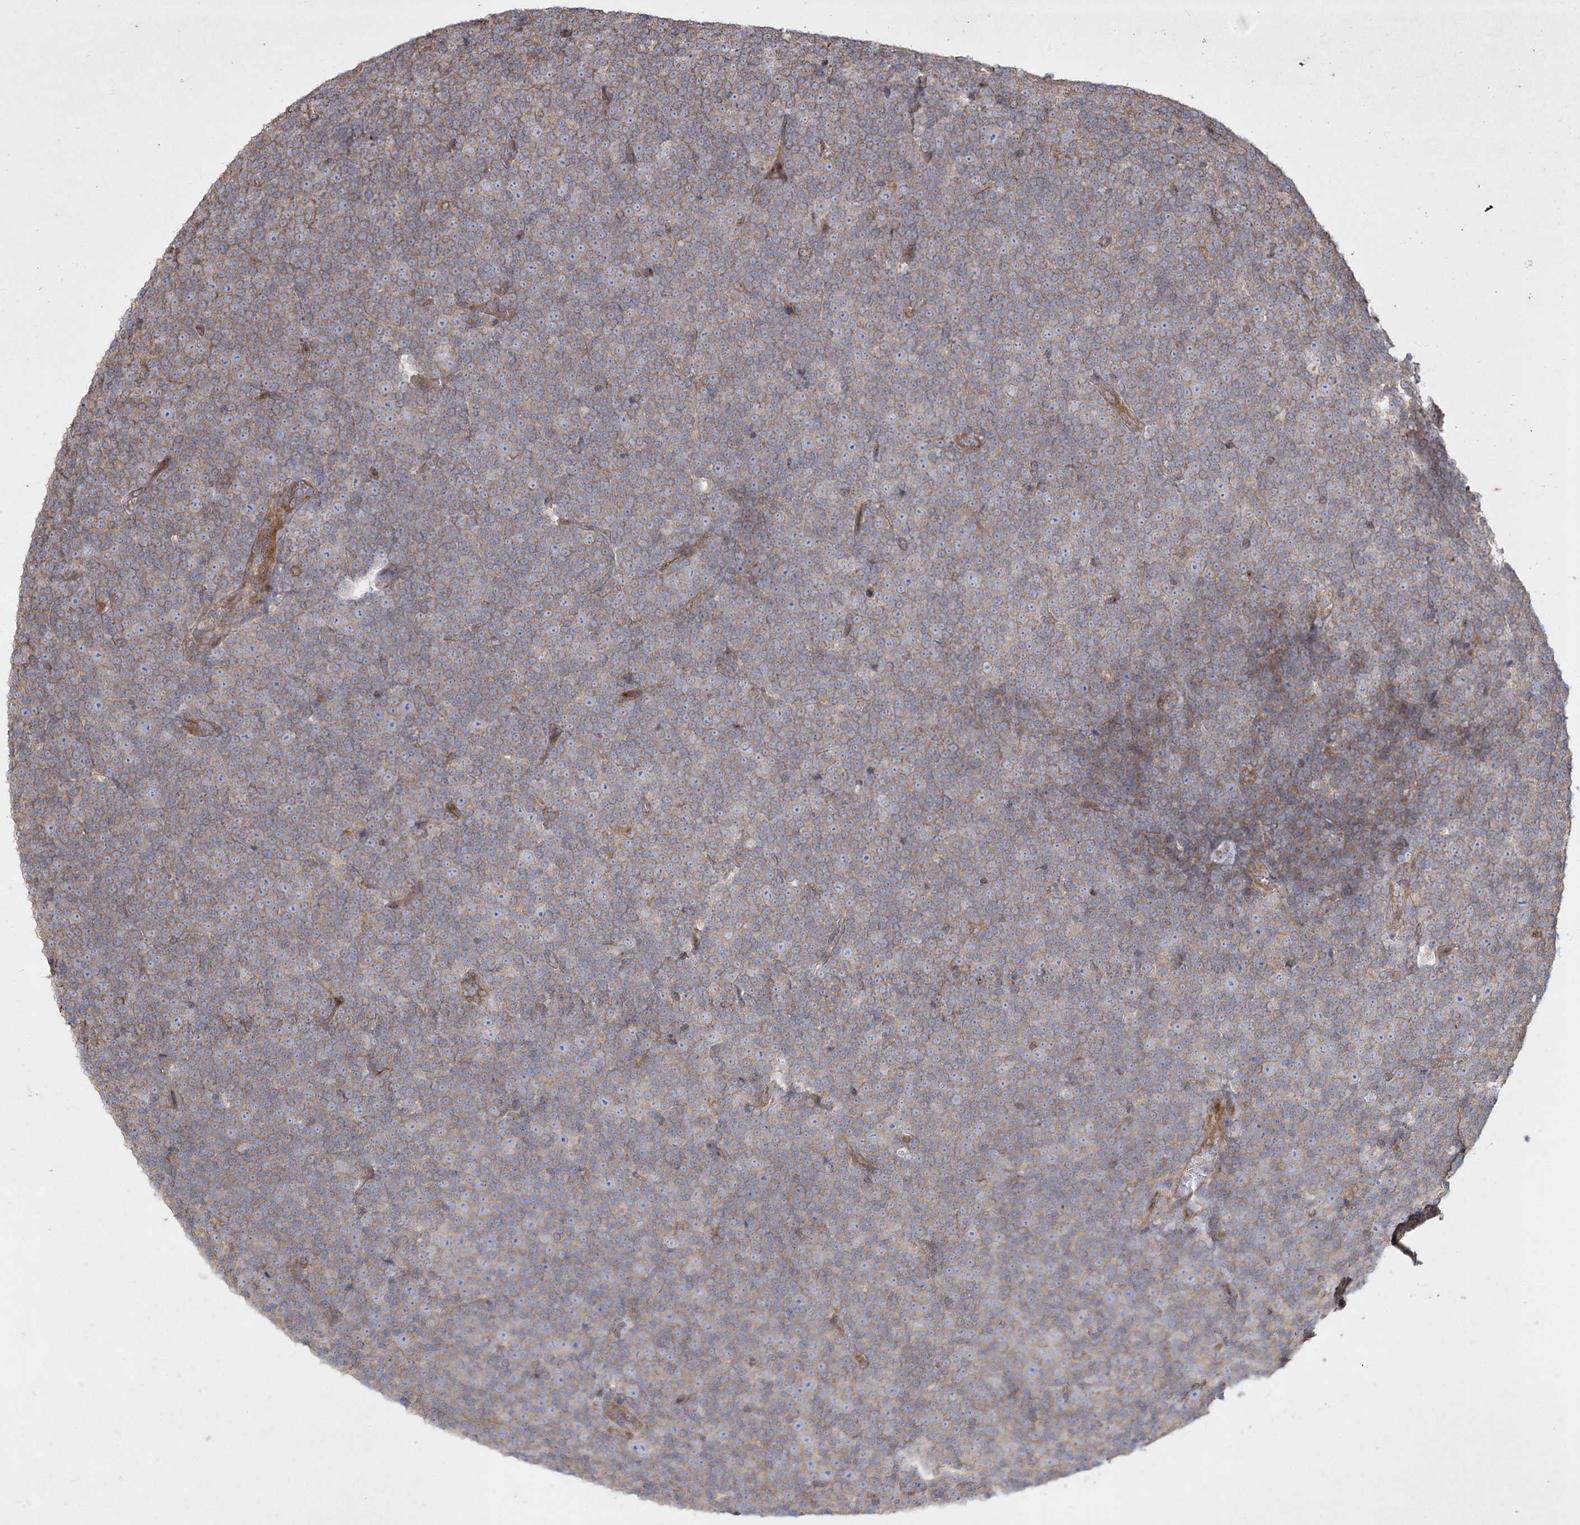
{"staining": {"intensity": "weak", "quantity": "25%-75%", "location": "cytoplasmic/membranous"}, "tissue": "lymphoma", "cell_type": "Tumor cells", "image_type": "cancer", "snomed": [{"axis": "morphology", "description": "Malignant lymphoma, non-Hodgkin's type, Low grade"}, {"axis": "topography", "description": "Lymph node"}], "caption": "Weak cytoplasmic/membranous expression is seen in approximately 25%-75% of tumor cells in low-grade malignant lymphoma, non-Hodgkin's type.", "gene": "SH3TC1", "patient": {"sex": "female", "age": 67}}